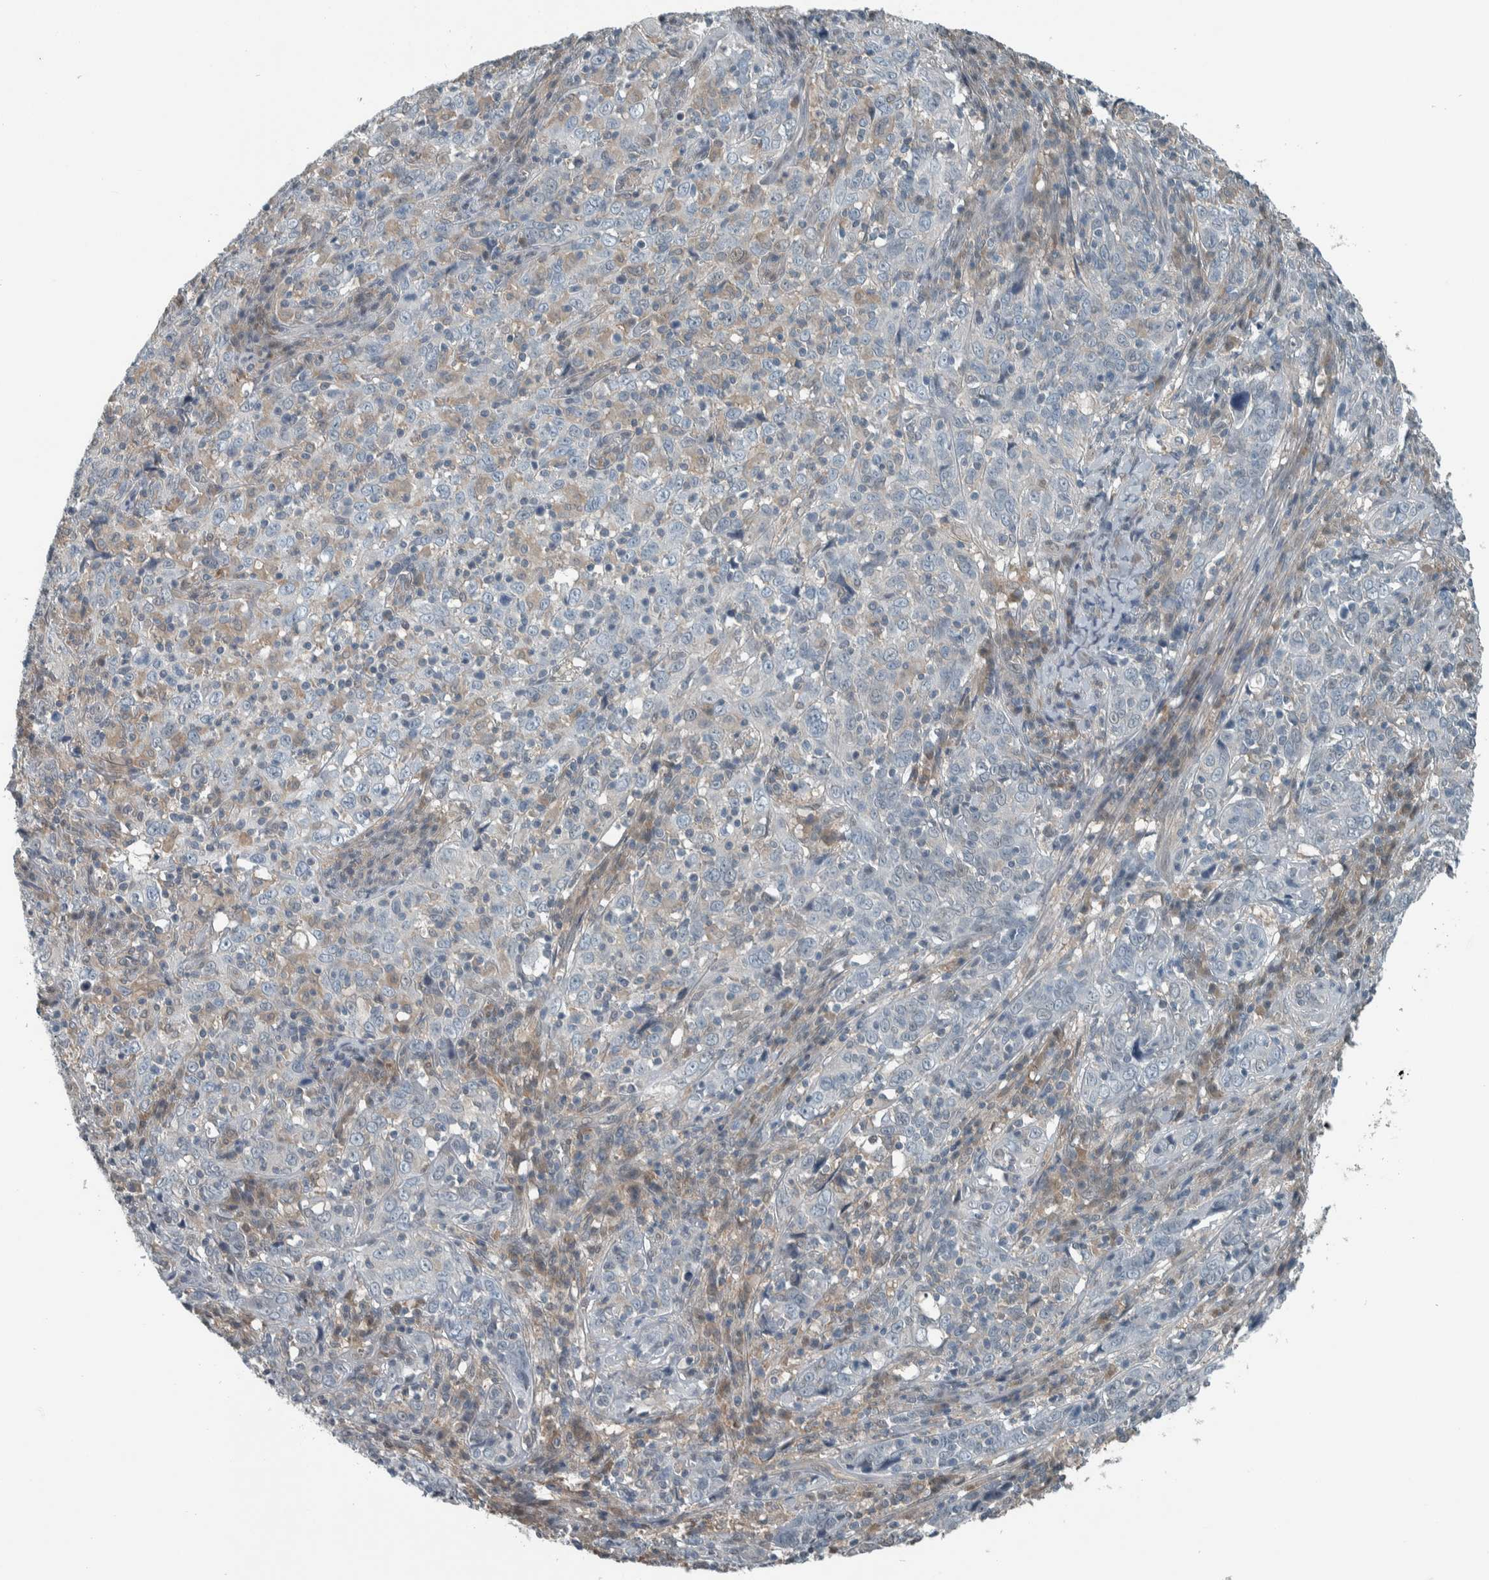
{"staining": {"intensity": "negative", "quantity": "none", "location": "none"}, "tissue": "cervical cancer", "cell_type": "Tumor cells", "image_type": "cancer", "snomed": [{"axis": "morphology", "description": "Squamous cell carcinoma, NOS"}, {"axis": "topography", "description": "Cervix"}], "caption": "The photomicrograph shows no significant expression in tumor cells of cervical squamous cell carcinoma.", "gene": "ALAD", "patient": {"sex": "female", "age": 46}}